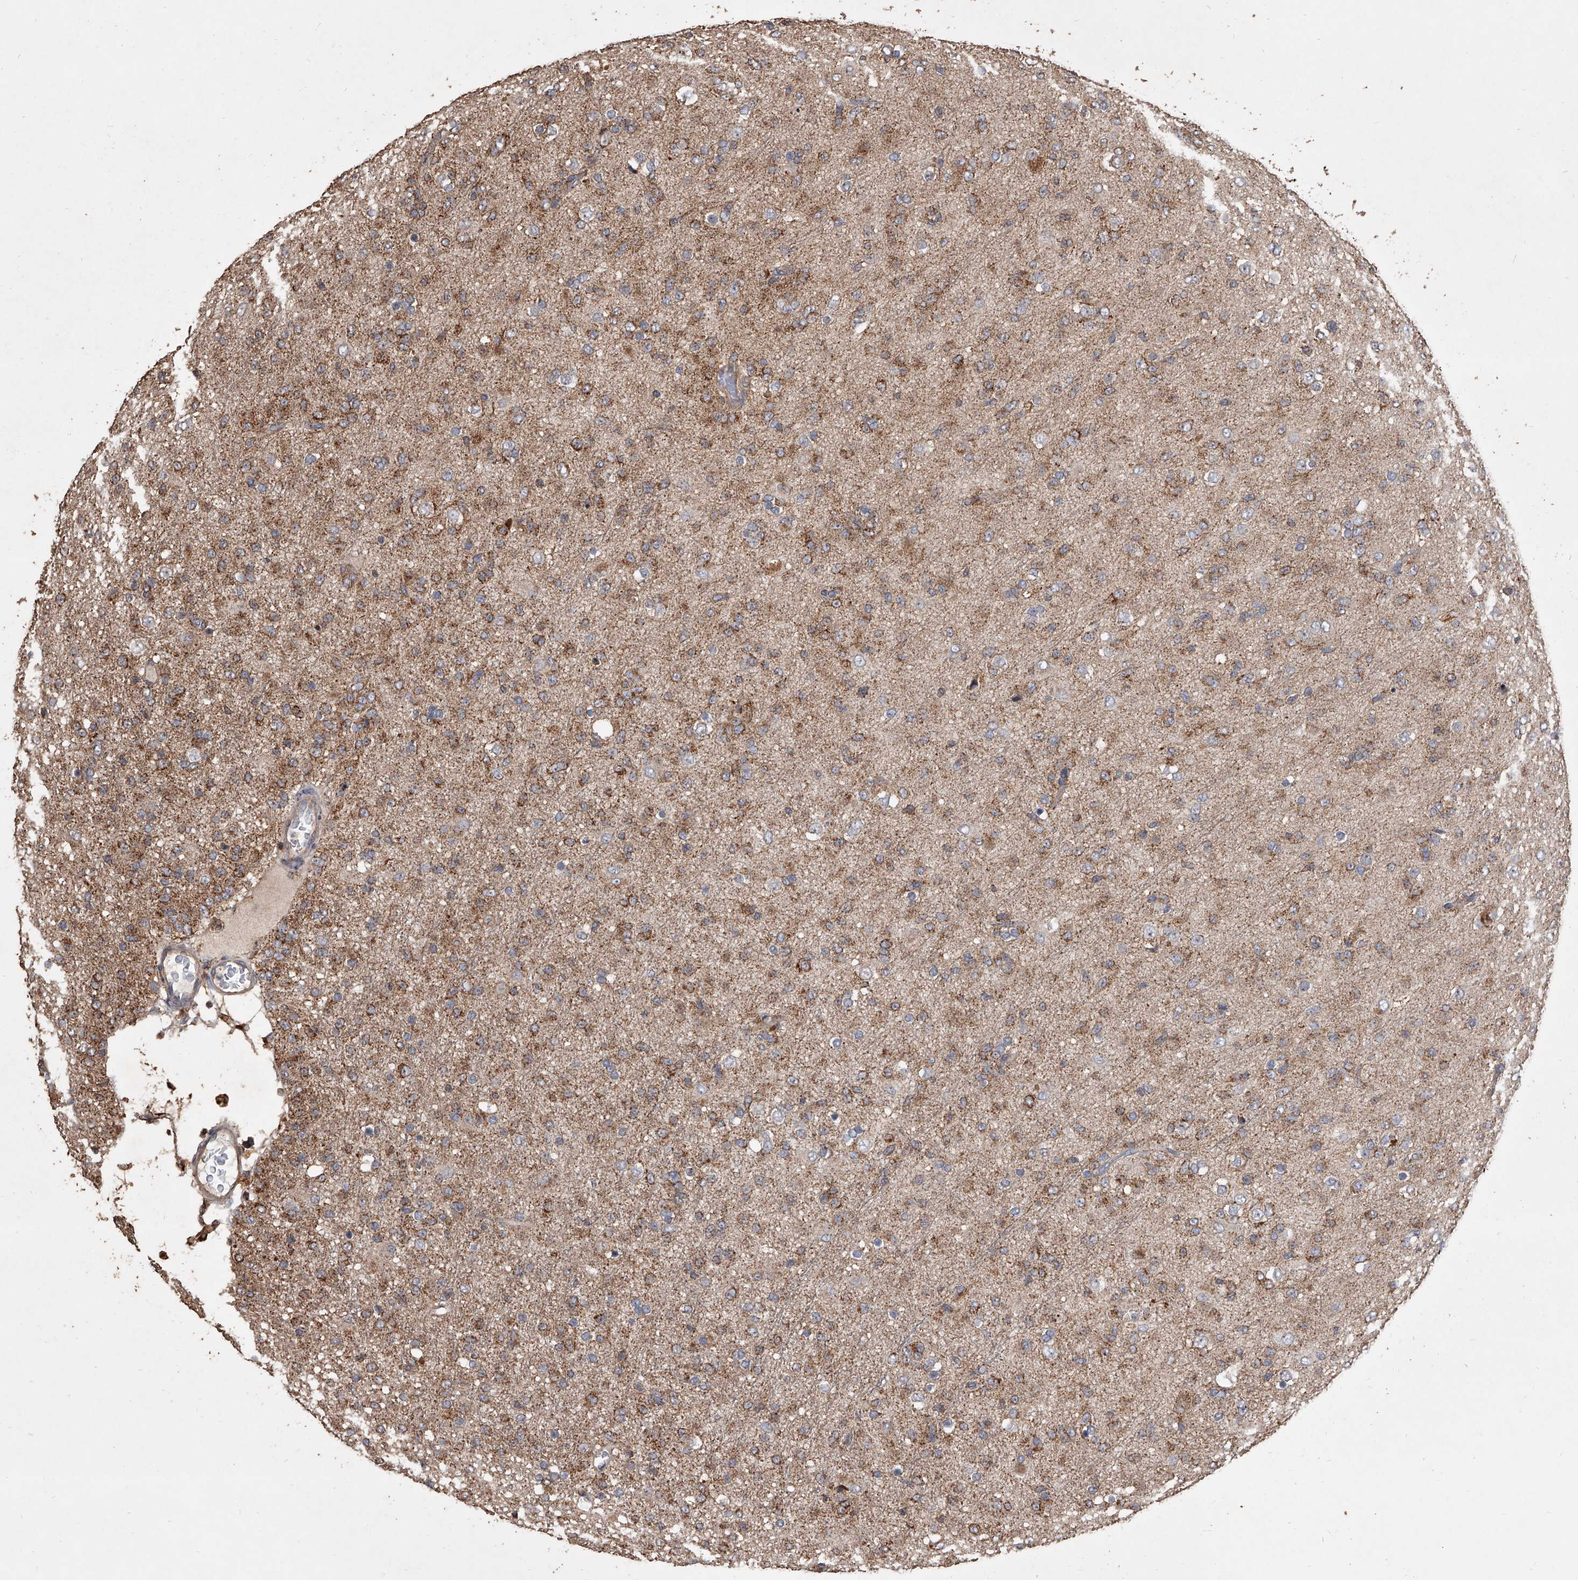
{"staining": {"intensity": "moderate", "quantity": "25%-75%", "location": "cytoplasmic/membranous"}, "tissue": "glioma", "cell_type": "Tumor cells", "image_type": "cancer", "snomed": [{"axis": "morphology", "description": "Glioma, malignant, Low grade"}, {"axis": "topography", "description": "Brain"}], "caption": "A brown stain shows moderate cytoplasmic/membranous positivity of a protein in human malignant glioma (low-grade) tumor cells.", "gene": "LTV1", "patient": {"sex": "male", "age": 65}}